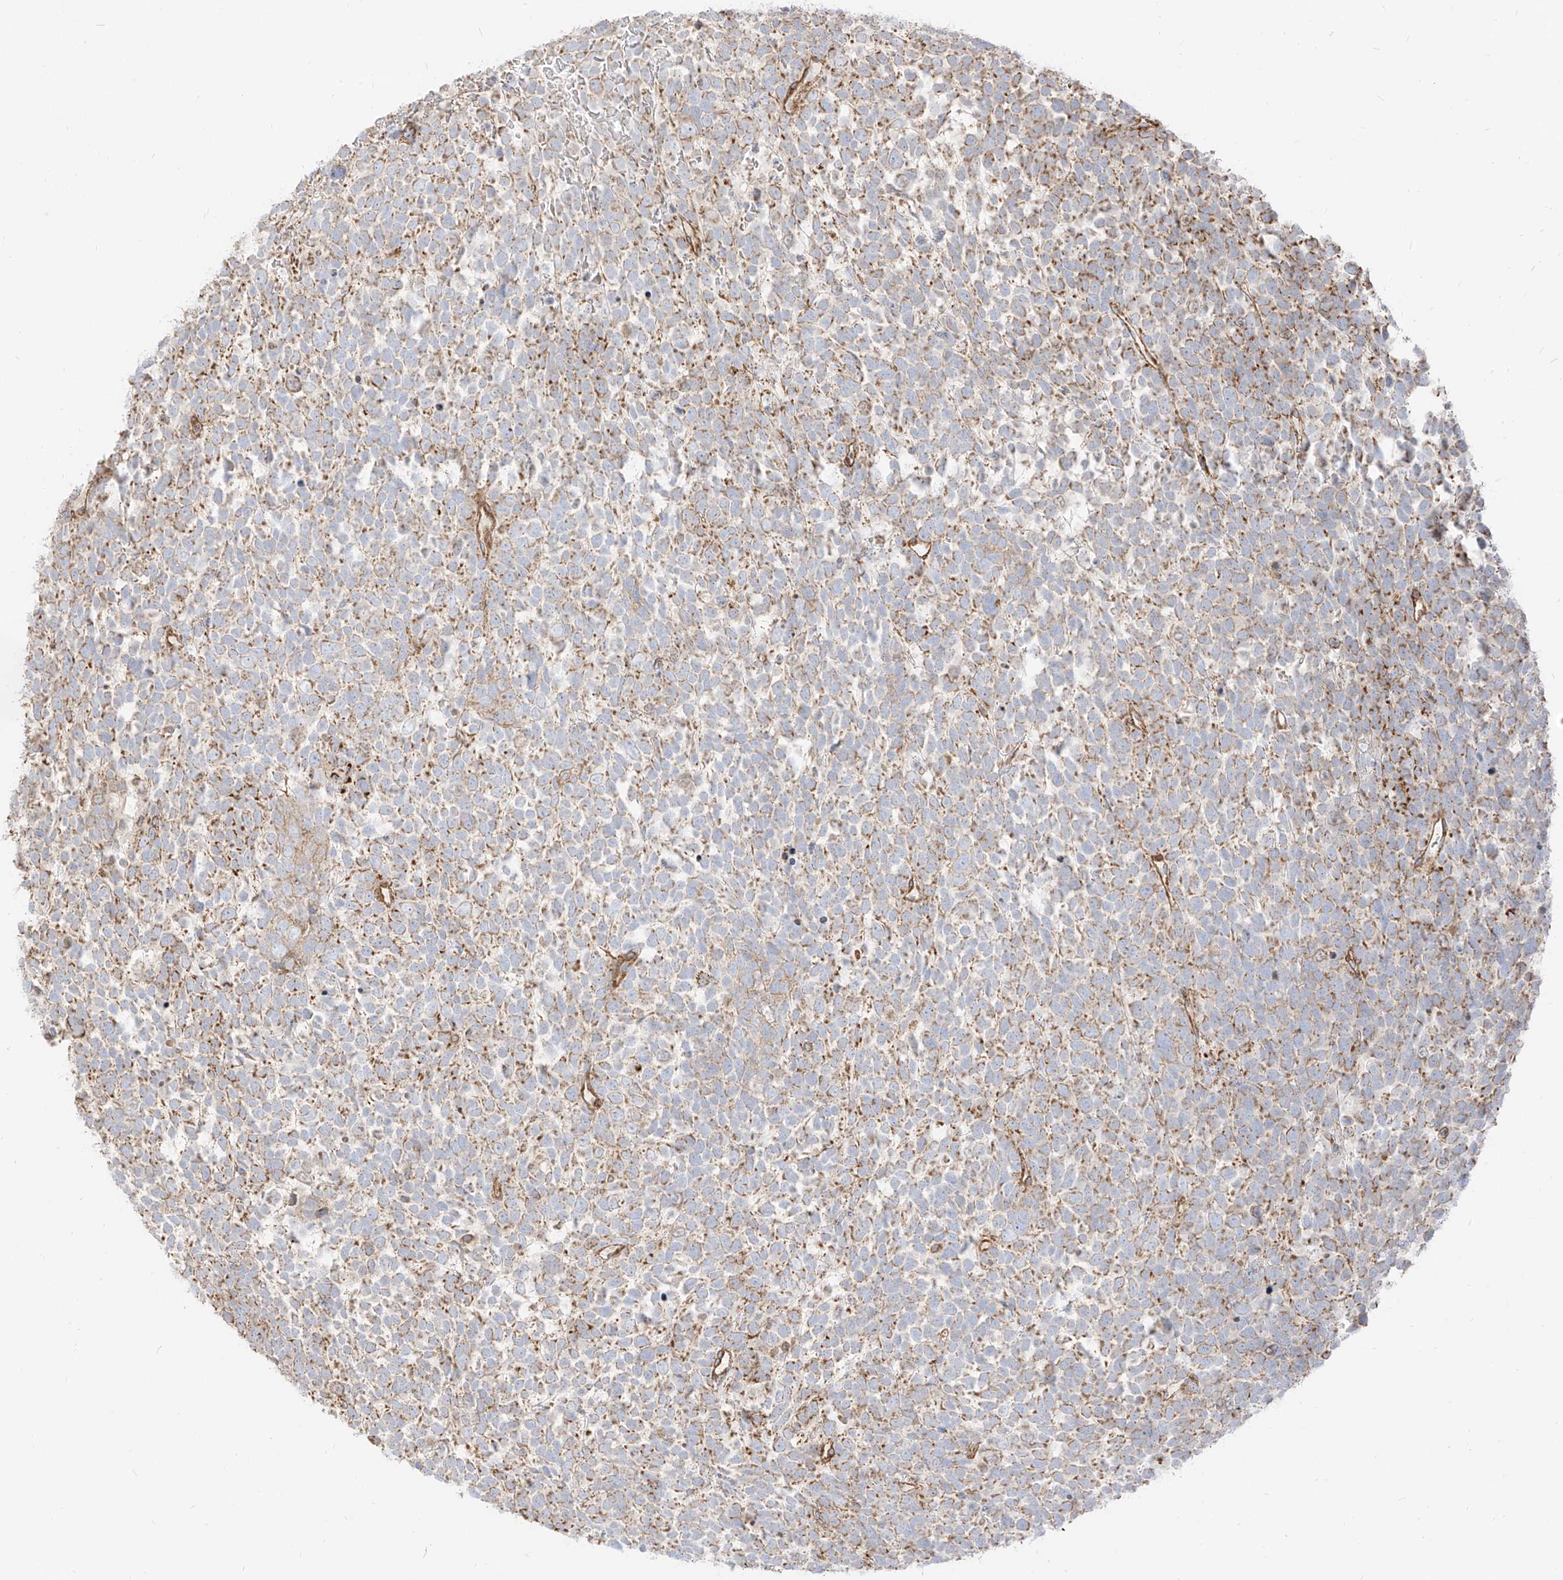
{"staining": {"intensity": "moderate", "quantity": "25%-75%", "location": "cytoplasmic/membranous"}, "tissue": "urothelial cancer", "cell_type": "Tumor cells", "image_type": "cancer", "snomed": [{"axis": "morphology", "description": "Urothelial carcinoma, High grade"}, {"axis": "topography", "description": "Urinary bladder"}], "caption": "Approximately 25%-75% of tumor cells in human high-grade urothelial carcinoma reveal moderate cytoplasmic/membranous protein positivity as visualized by brown immunohistochemical staining.", "gene": "PLCL1", "patient": {"sex": "female", "age": 82}}